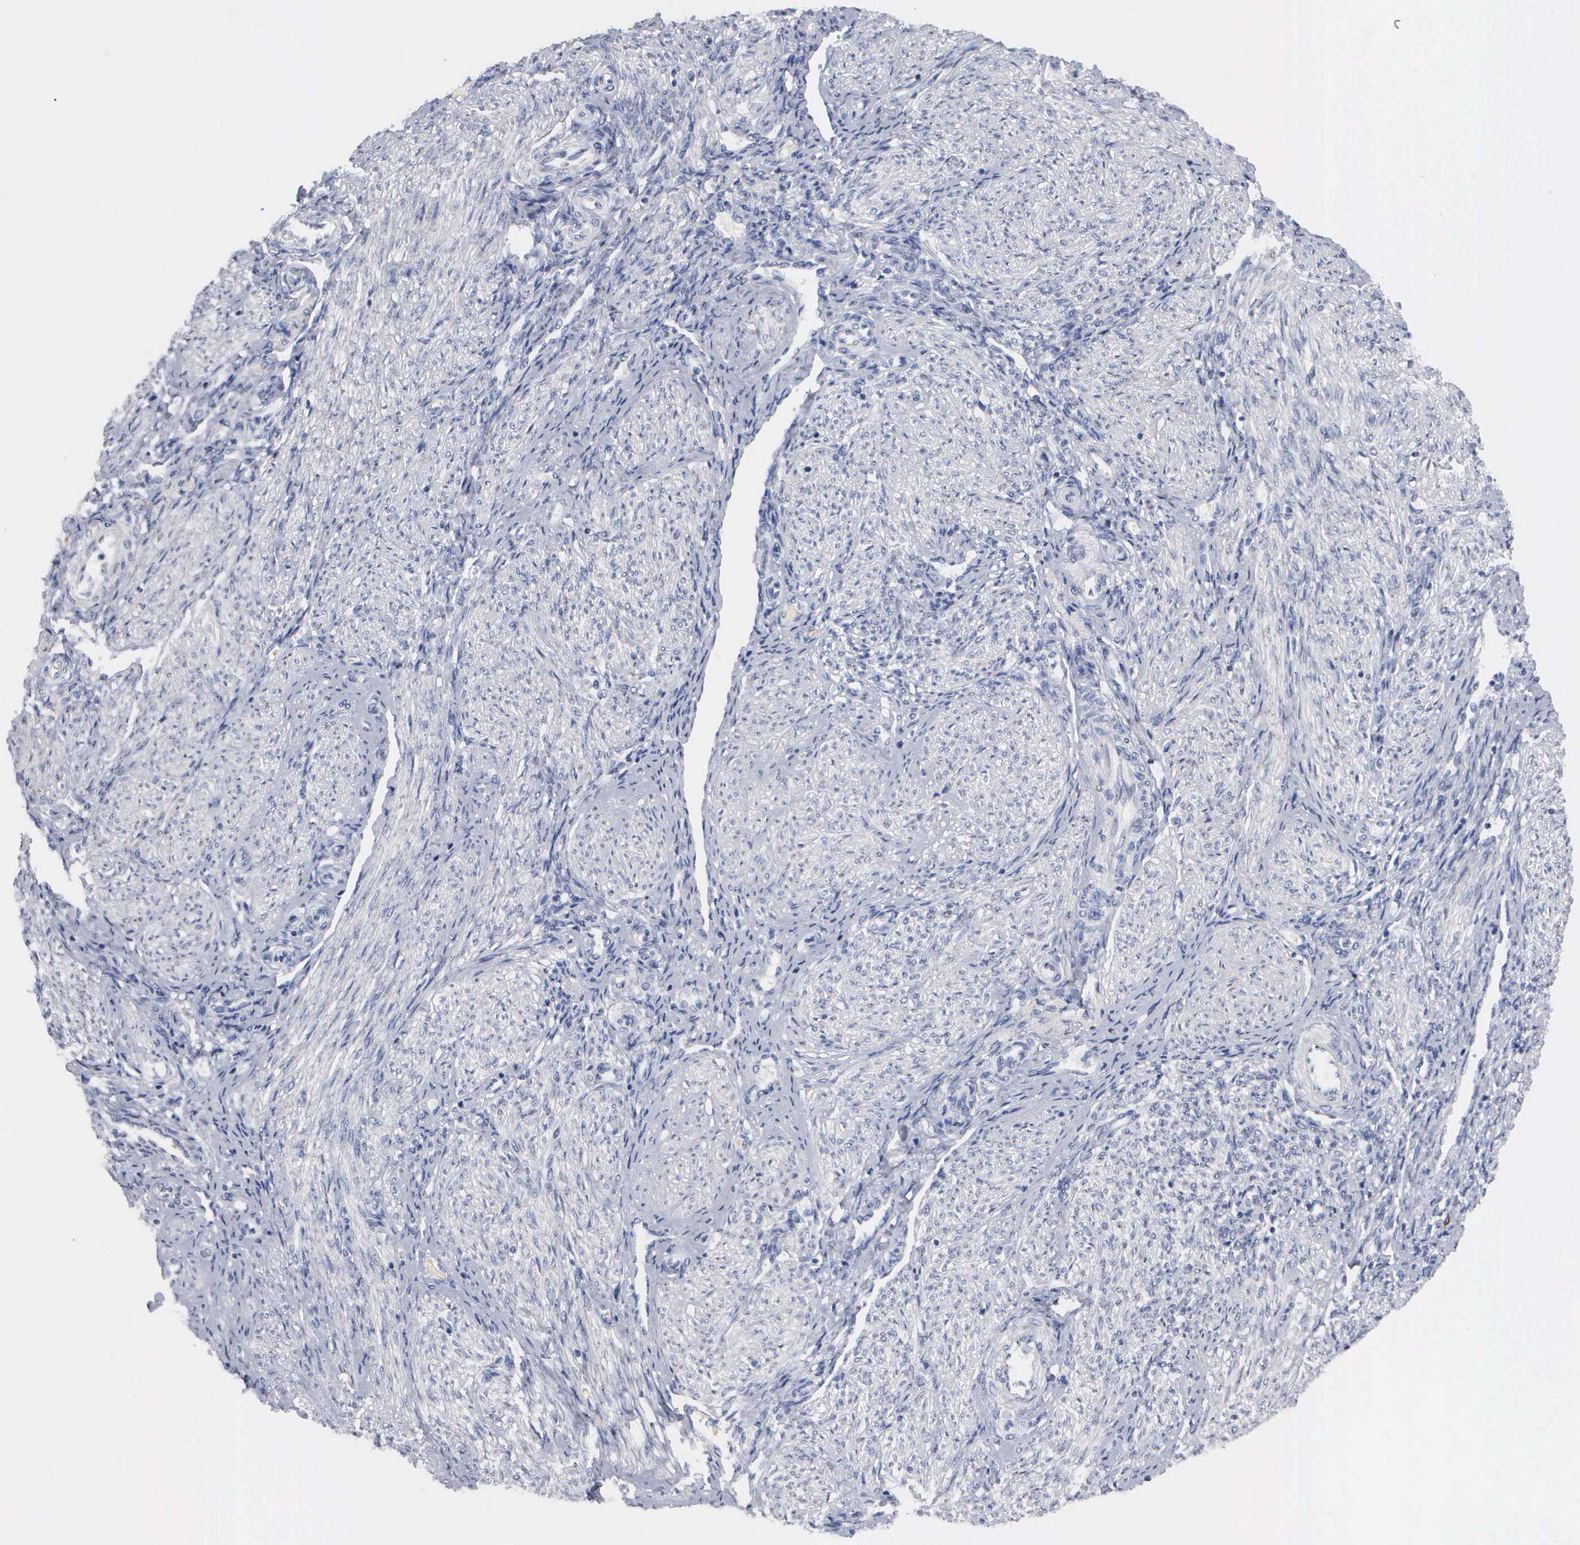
{"staining": {"intensity": "negative", "quantity": "none", "location": "none"}, "tissue": "endometrium", "cell_type": "Cells in endometrial stroma", "image_type": "normal", "snomed": [{"axis": "morphology", "description": "Normal tissue, NOS"}, {"axis": "topography", "description": "Endometrium"}], "caption": "IHC photomicrograph of unremarkable human endometrium stained for a protein (brown), which exhibits no staining in cells in endometrial stroma.", "gene": "ASPHD2", "patient": {"sex": "female", "age": 36}}